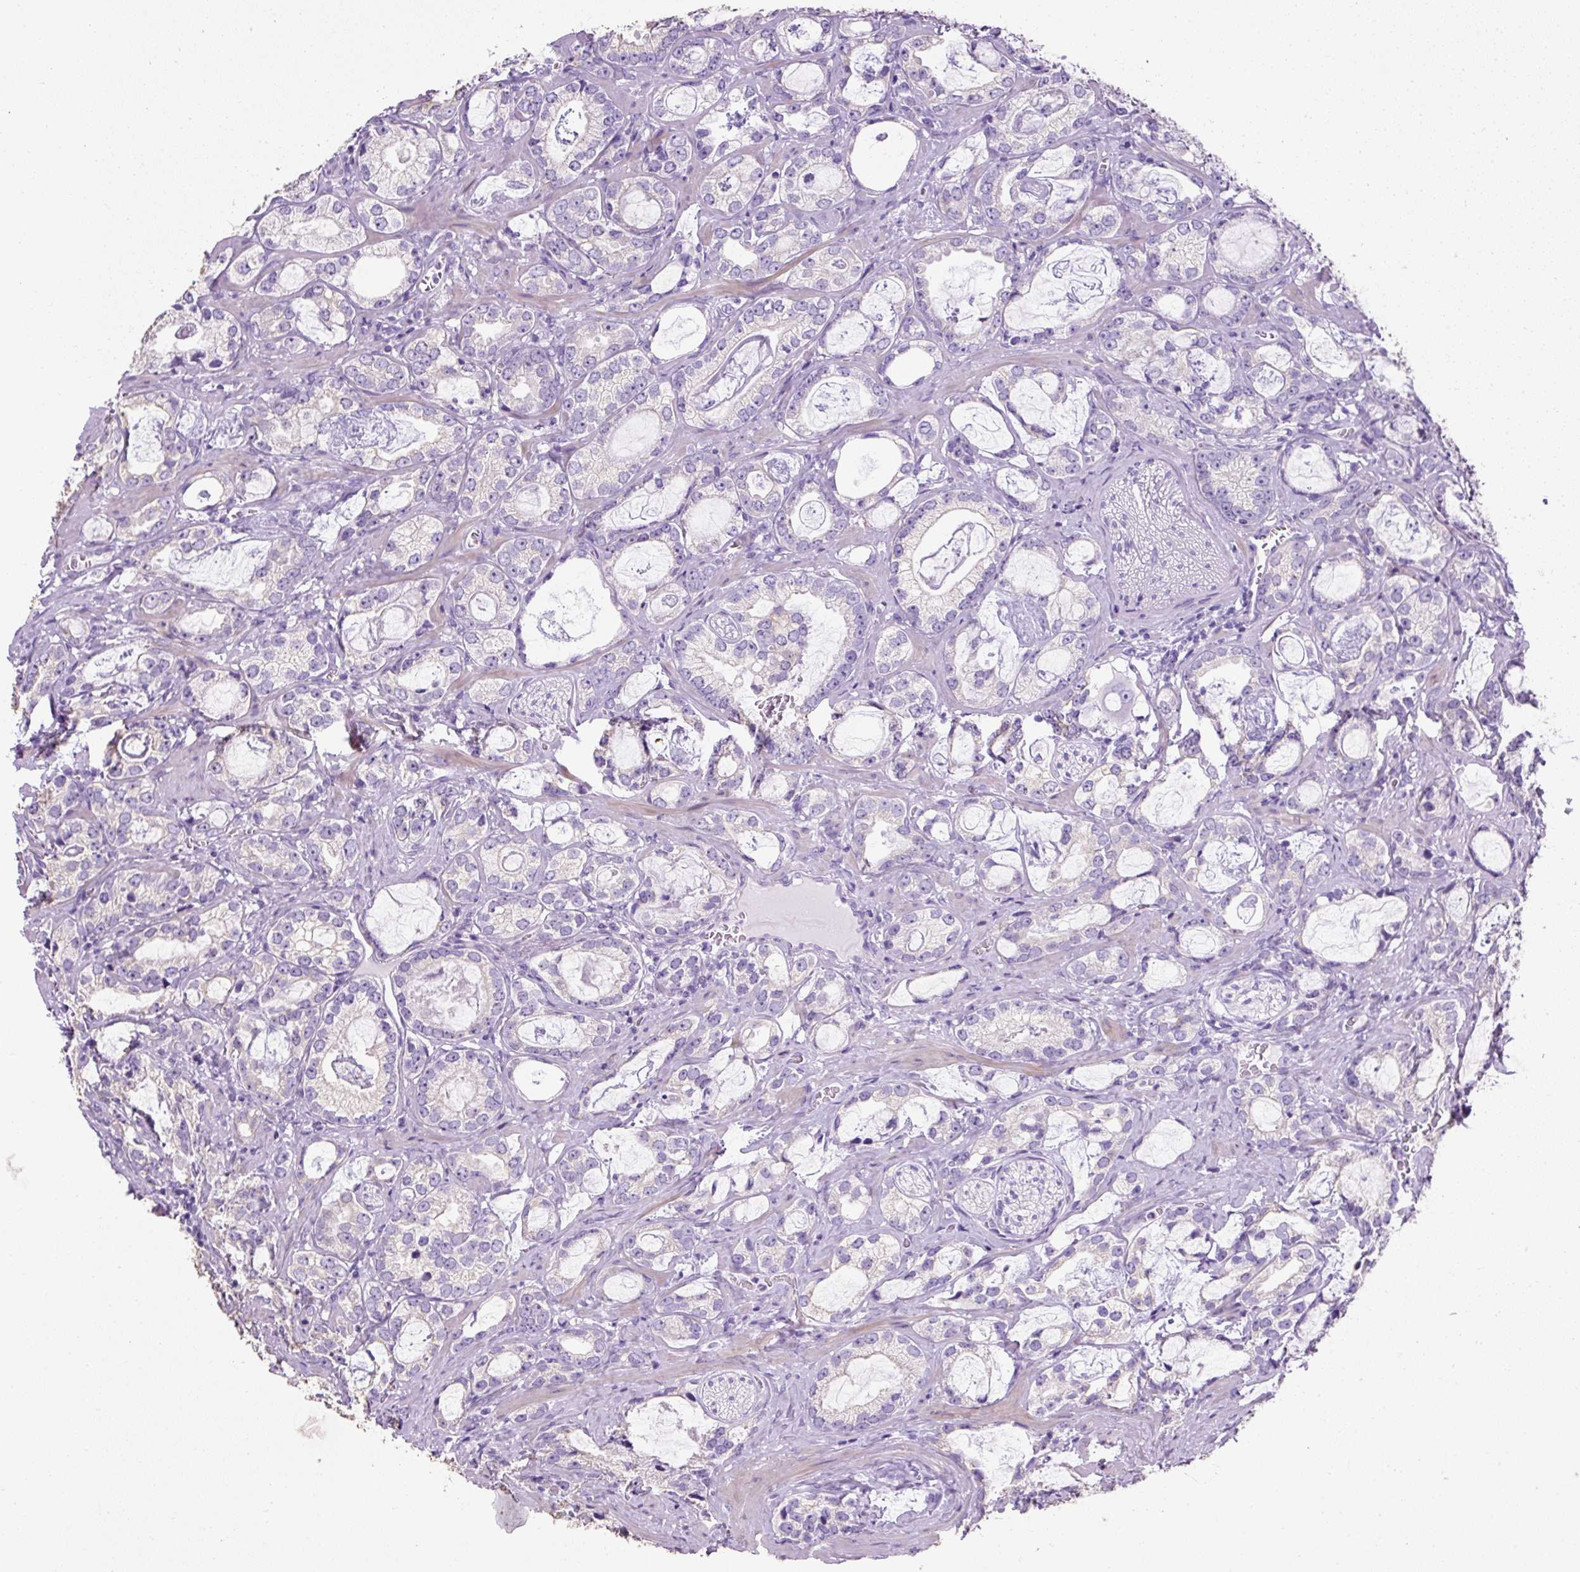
{"staining": {"intensity": "negative", "quantity": "none", "location": "none"}, "tissue": "prostate cancer", "cell_type": "Tumor cells", "image_type": "cancer", "snomed": [{"axis": "morphology", "description": "Adenocarcinoma, Medium grade"}, {"axis": "topography", "description": "Prostate"}], "caption": "Immunohistochemistry (IHC) photomicrograph of neoplastic tissue: adenocarcinoma (medium-grade) (prostate) stained with DAB (3,3'-diaminobenzidine) exhibits no significant protein expression in tumor cells.", "gene": "C2CD4C", "patient": {"sex": "male", "age": 57}}